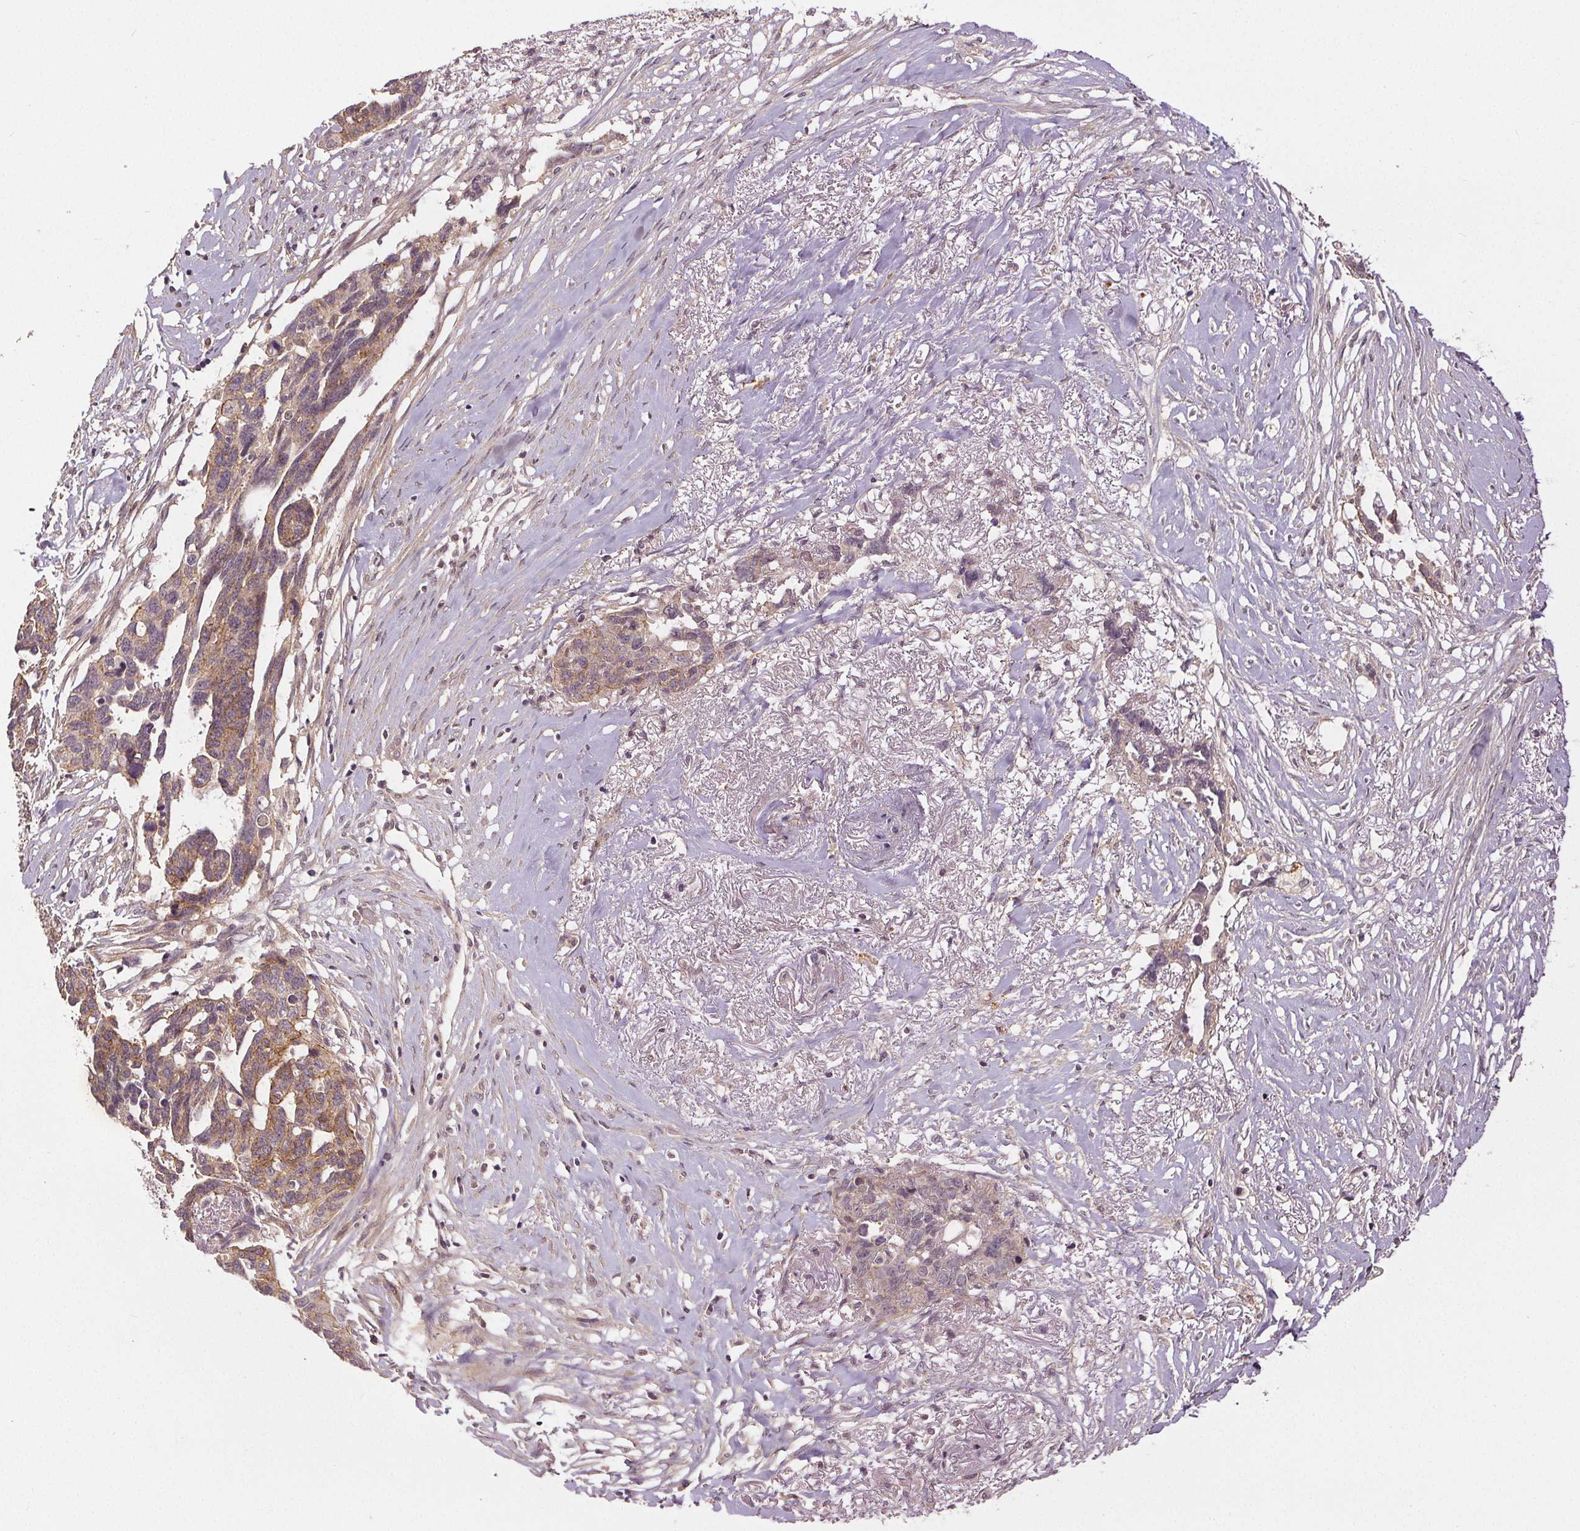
{"staining": {"intensity": "weak", "quantity": ">75%", "location": "cytoplasmic/membranous"}, "tissue": "ovarian cancer", "cell_type": "Tumor cells", "image_type": "cancer", "snomed": [{"axis": "morphology", "description": "Cystadenocarcinoma, serous, NOS"}, {"axis": "topography", "description": "Ovary"}], "caption": "Ovarian cancer (serous cystadenocarcinoma) stained with a brown dye demonstrates weak cytoplasmic/membranous positive positivity in approximately >75% of tumor cells.", "gene": "EPHB3", "patient": {"sex": "female", "age": 69}}